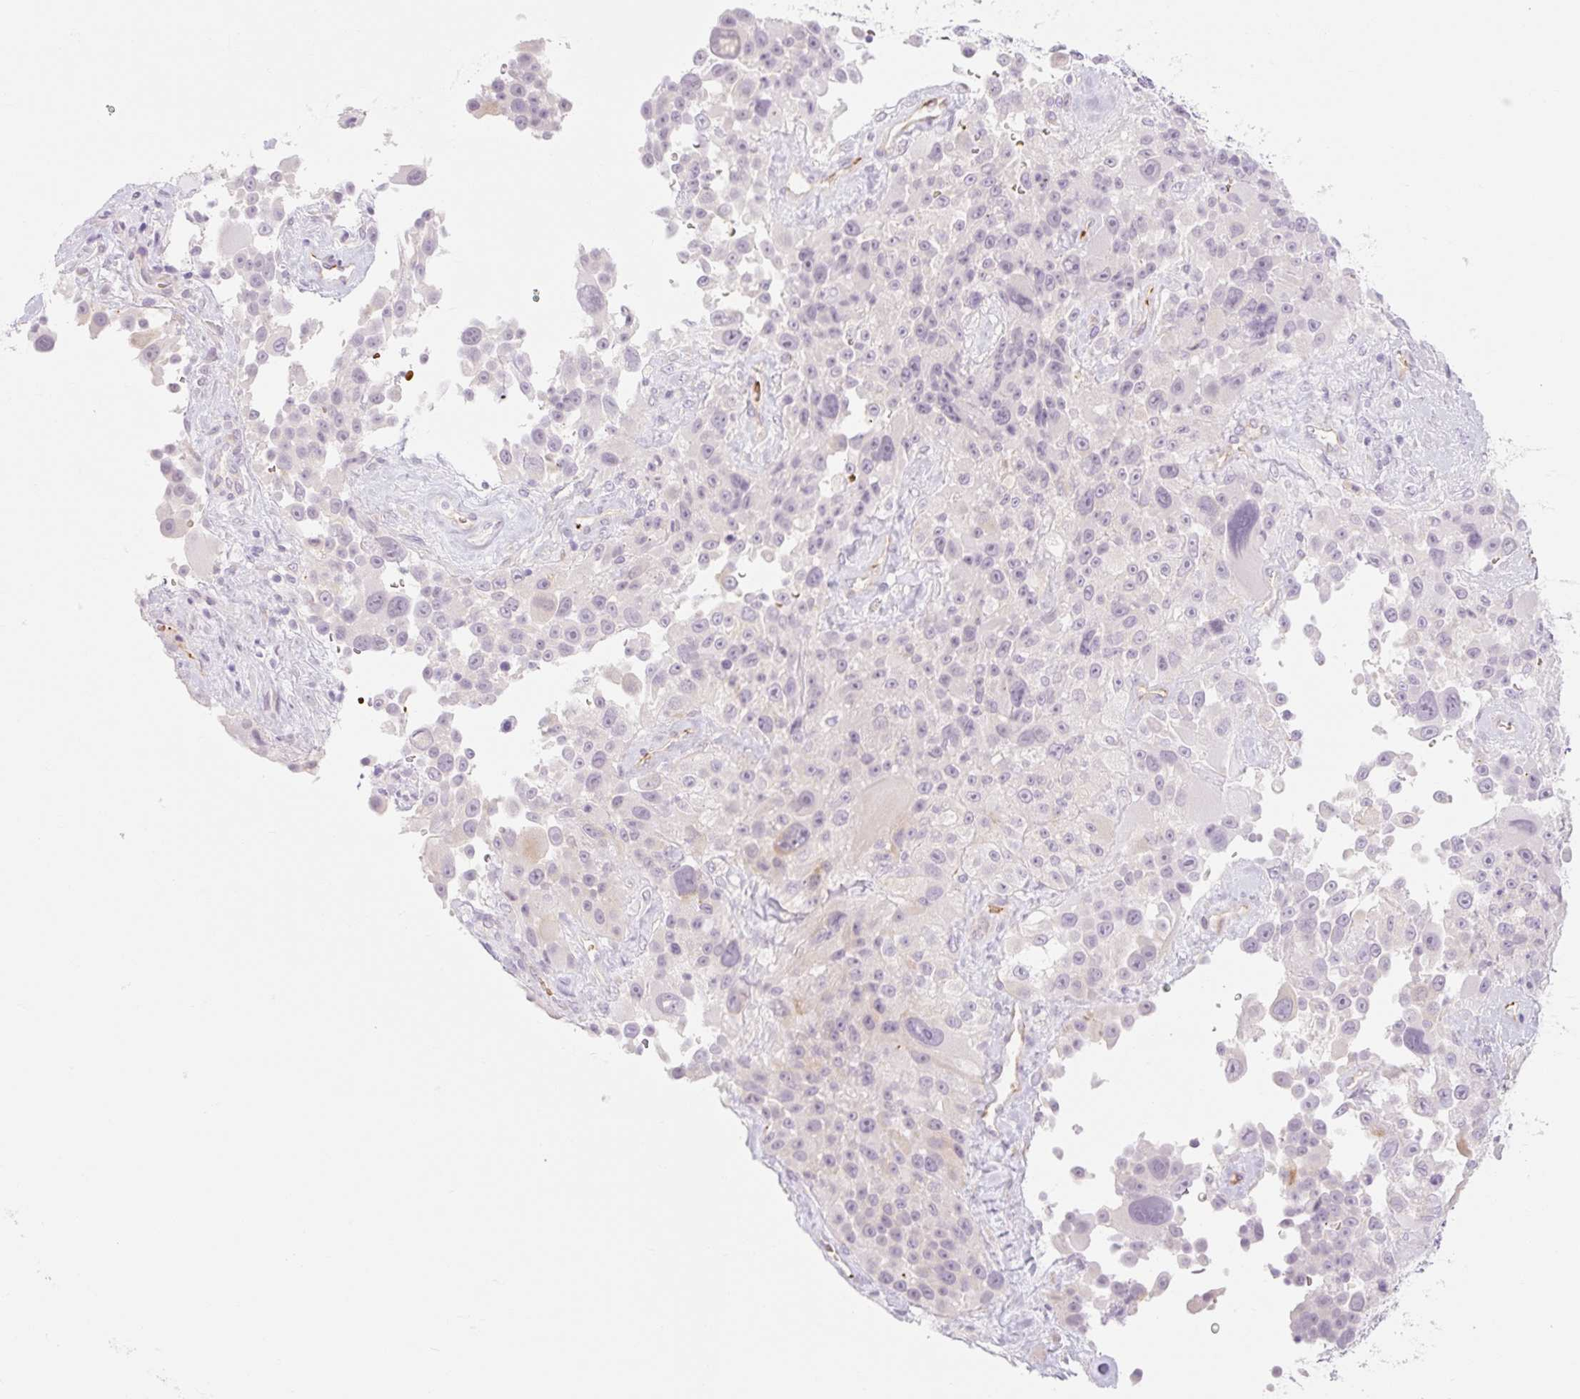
{"staining": {"intensity": "negative", "quantity": "none", "location": "none"}, "tissue": "melanoma", "cell_type": "Tumor cells", "image_type": "cancer", "snomed": [{"axis": "morphology", "description": "Malignant melanoma, Metastatic site"}, {"axis": "topography", "description": "Lymph node"}], "caption": "Immunohistochemical staining of melanoma reveals no significant positivity in tumor cells.", "gene": "TAF1L", "patient": {"sex": "male", "age": 62}}